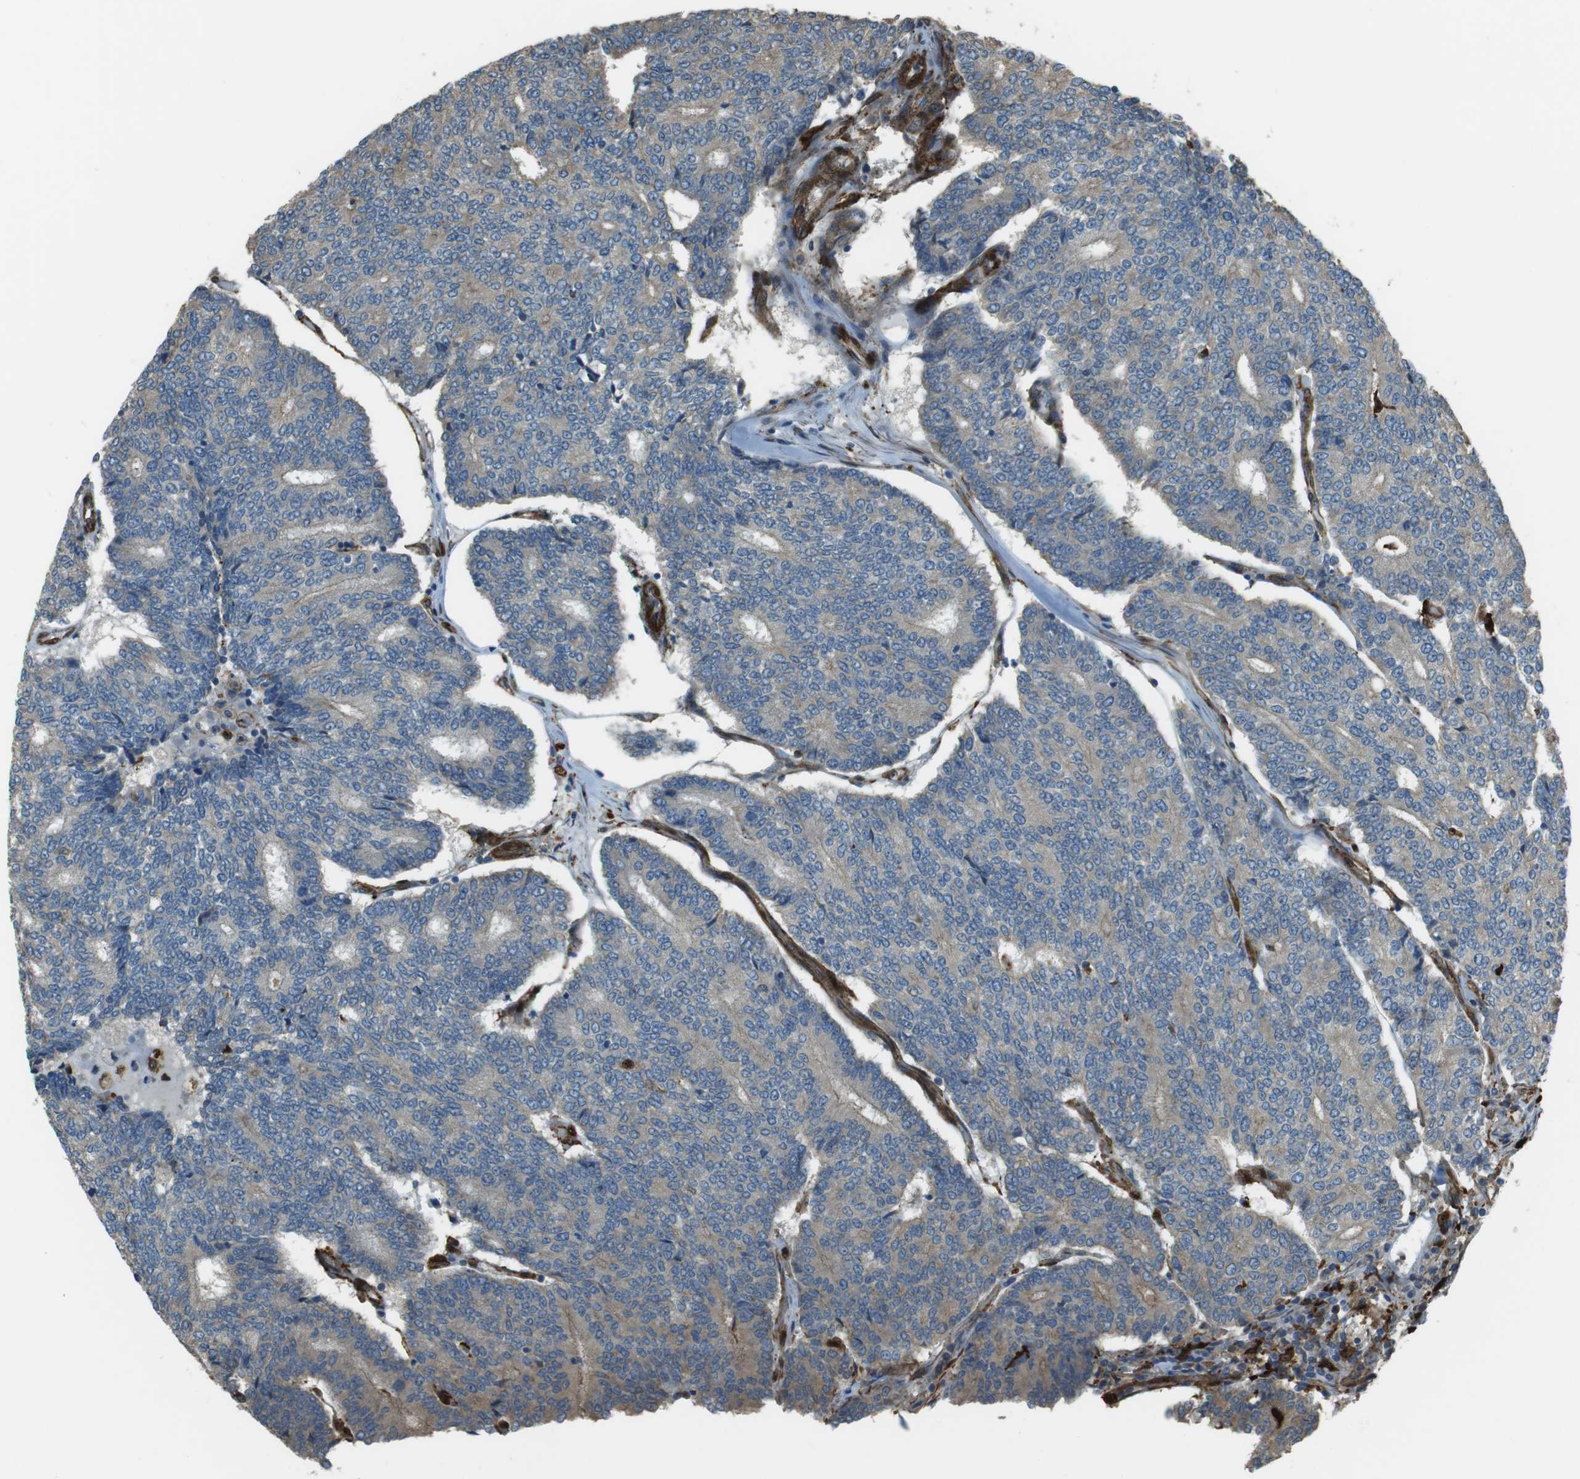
{"staining": {"intensity": "weak", "quantity": "25%-75%", "location": "cytoplasmic/membranous"}, "tissue": "prostate cancer", "cell_type": "Tumor cells", "image_type": "cancer", "snomed": [{"axis": "morphology", "description": "Normal tissue, NOS"}, {"axis": "morphology", "description": "Adenocarcinoma, High grade"}, {"axis": "topography", "description": "Prostate"}, {"axis": "topography", "description": "Seminal veicle"}], "caption": "Tumor cells display low levels of weak cytoplasmic/membranous expression in about 25%-75% of cells in prostate cancer. The protein of interest is stained brown, and the nuclei are stained in blue (DAB (3,3'-diaminobenzidine) IHC with brightfield microscopy, high magnification).", "gene": "SFT2D1", "patient": {"sex": "male", "age": 55}}